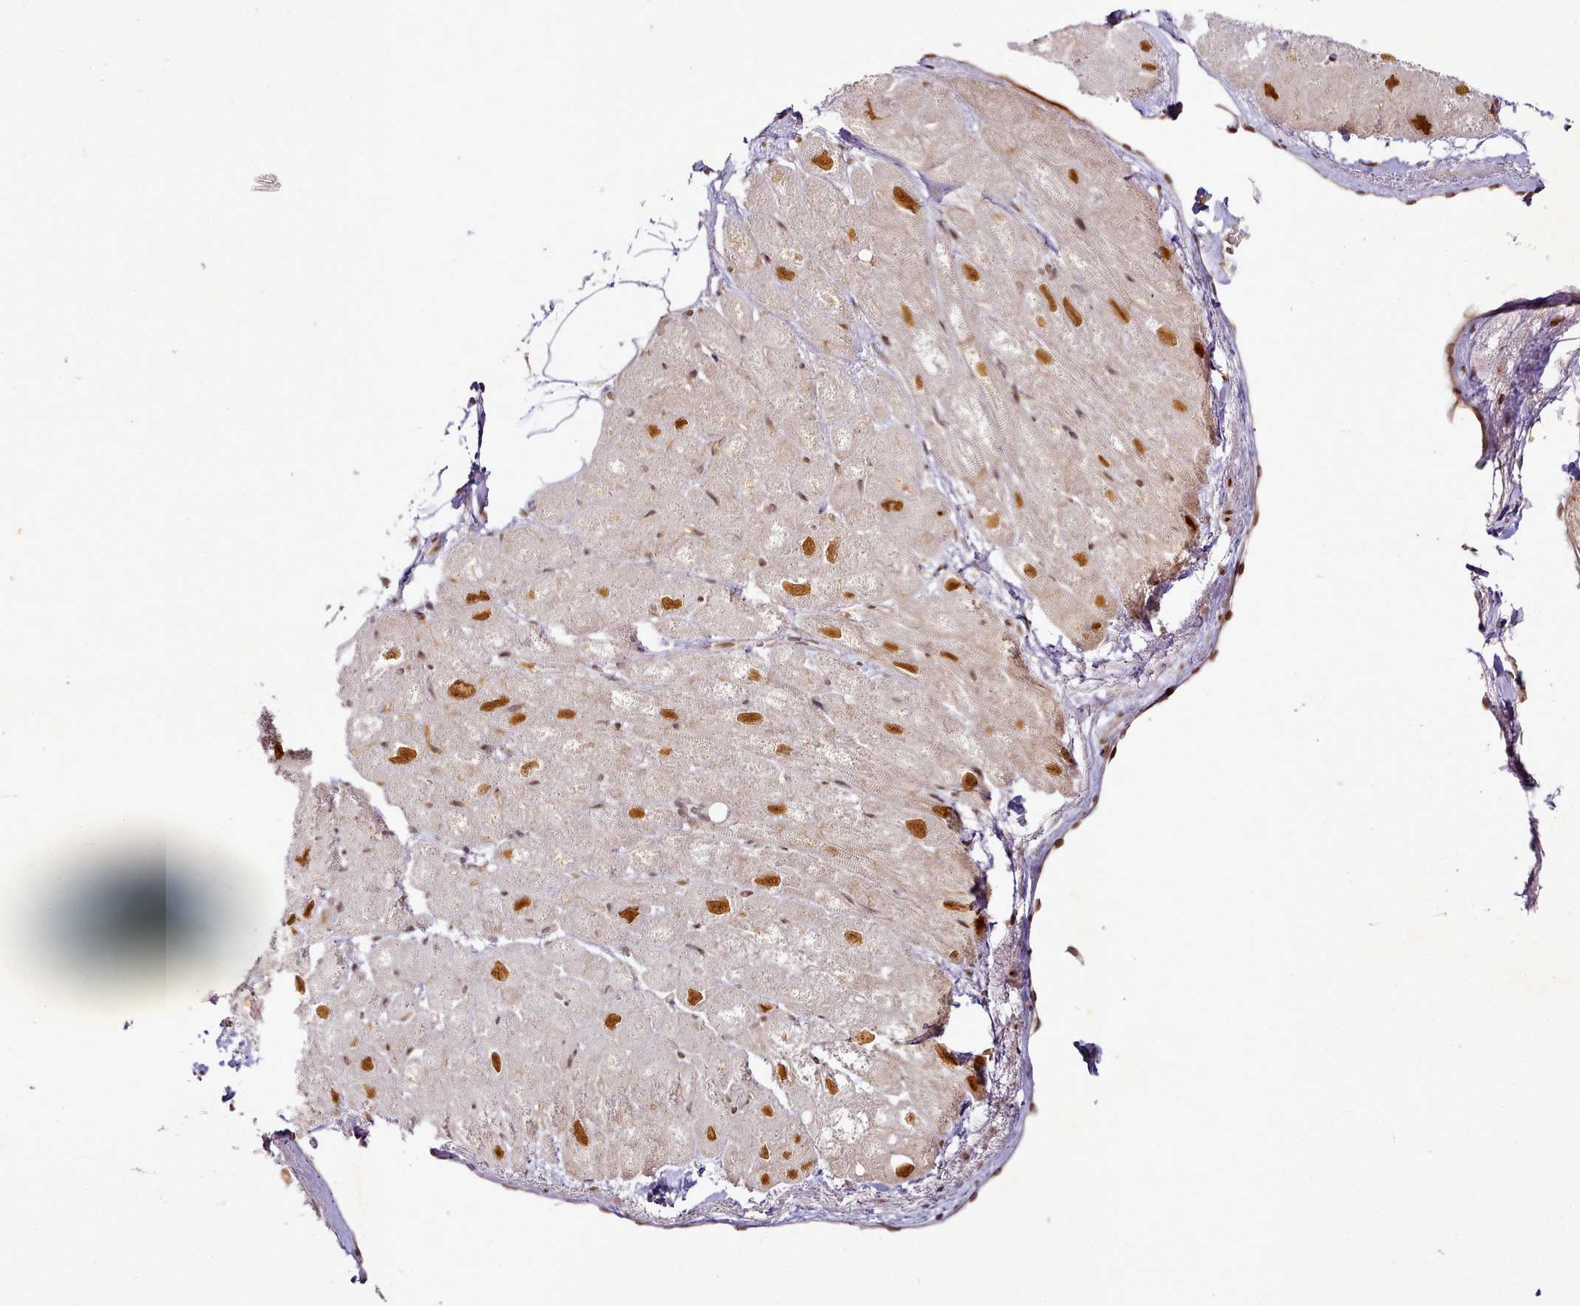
{"staining": {"intensity": "moderate", "quantity": ">75%", "location": "cytoplasmic/membranous,nuclear"}, "tissue": "heart muscle", "cell_type": "Cardiomyocytes", "image_type": "normal", "snomed": [{"axis": "morphology", "description": "Normal tissue, NOS"}, {"axis": "topography", "description": "Heart"}], "caption": "Cardiomyocytes display moderate cytoplasmic/membranous,nuclear staining in about >75% of cells in normal heart muscle. Ihc stains the protein of interest in brown and the nuclei are stained blue.", "gene": "SYT15B", "patient": {"sex": "male", "age": 50}}